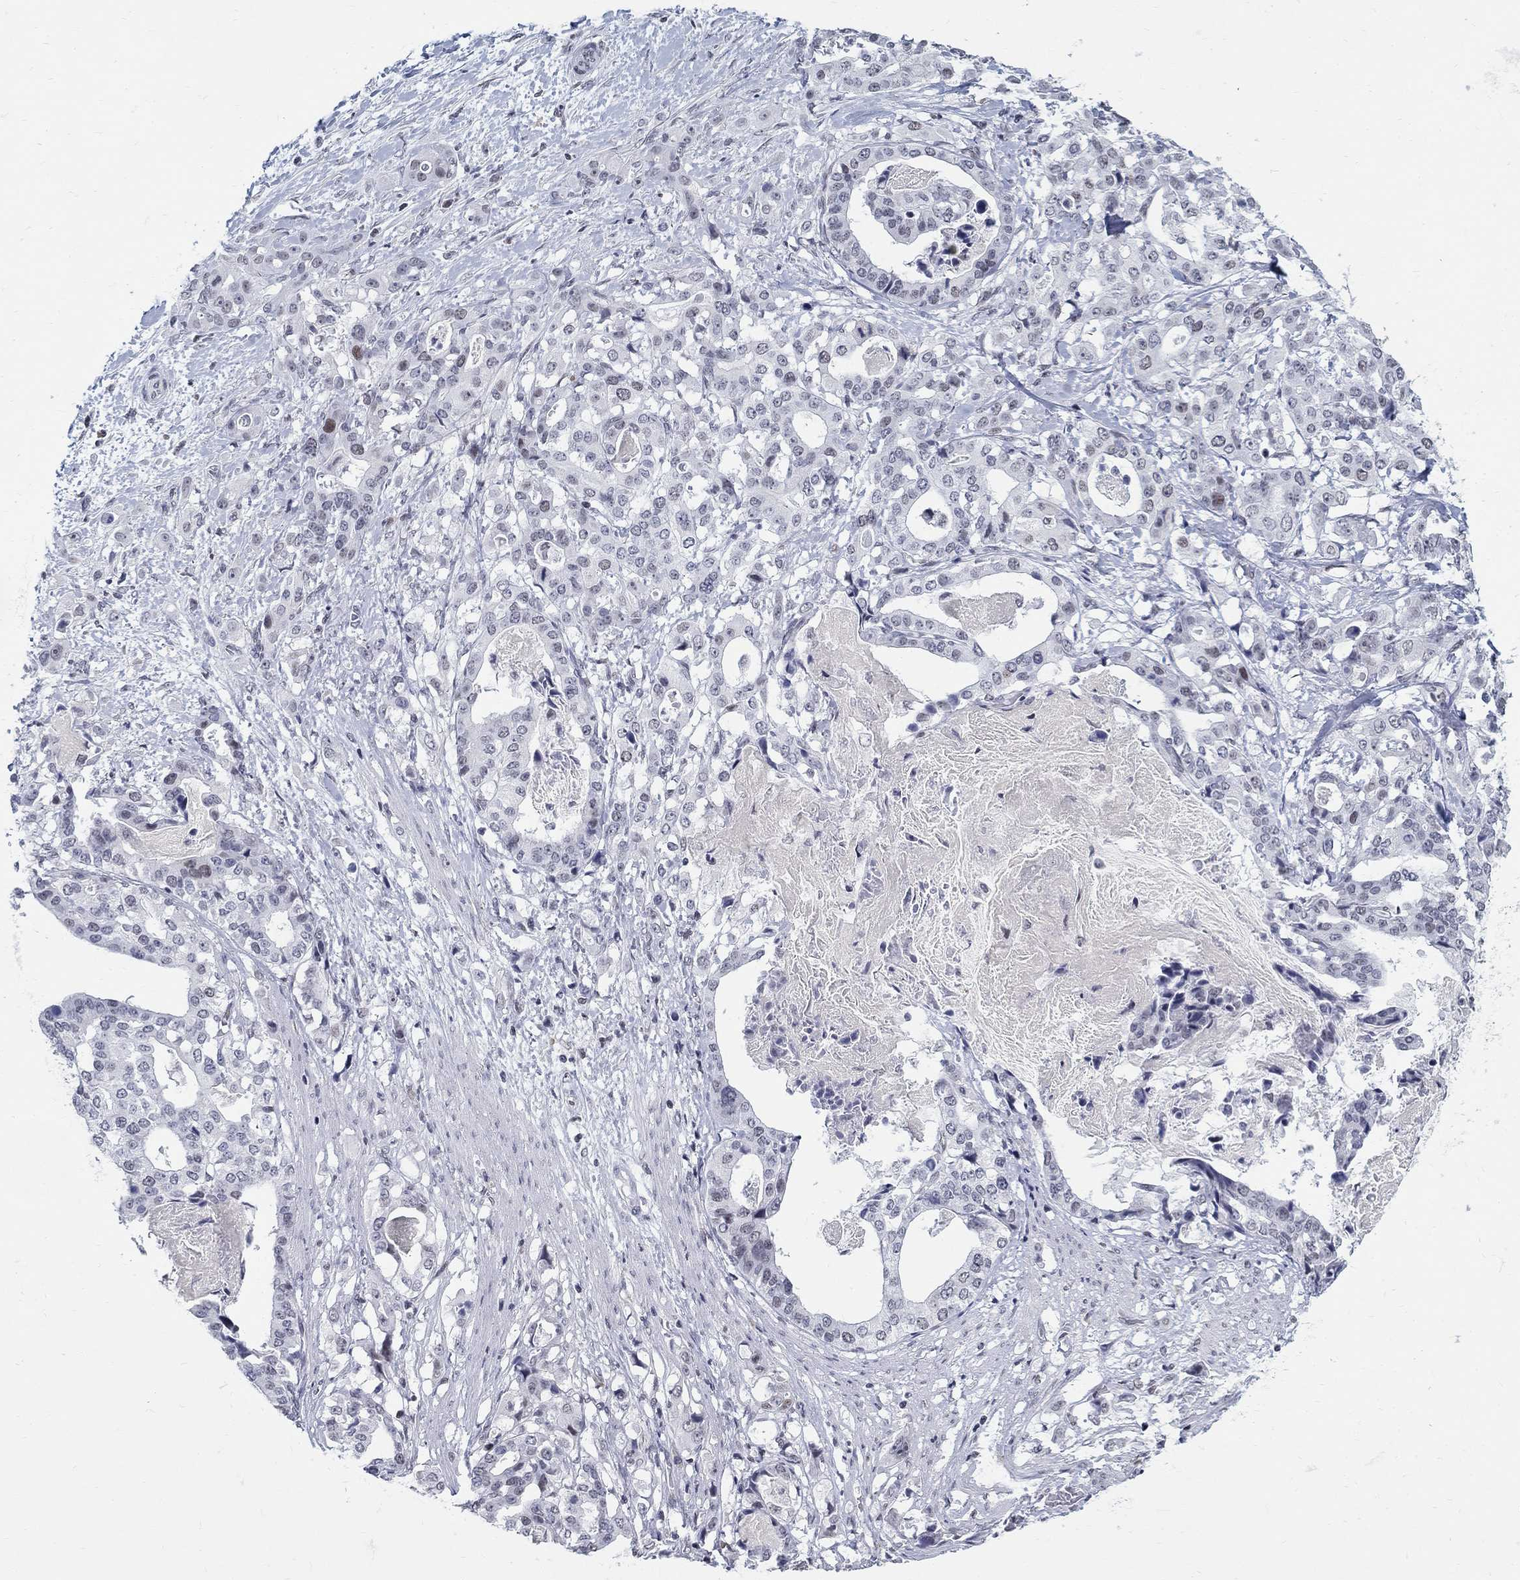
{"staining": {"intensity": "moderate", "quantity": "<25%", "location": "nuclear"}, "tissue": "stomach cancer", "cell_type": "Tumor cells", "image_type": "cancer", "snomed": [{"axis": "morphology", "description": "Adenocarcinoma, NOS"}, {"axis": "topography", "description": "Stomach"}], "caption": "Adenocarcinoma (stomach) tissue exhibits moderate nuclear expression in approximately <25% of tumor cells, visualized by immunohistochemistry.", "gene": "BHLHE22", "patient": {"sex": "male", "age": 48}}